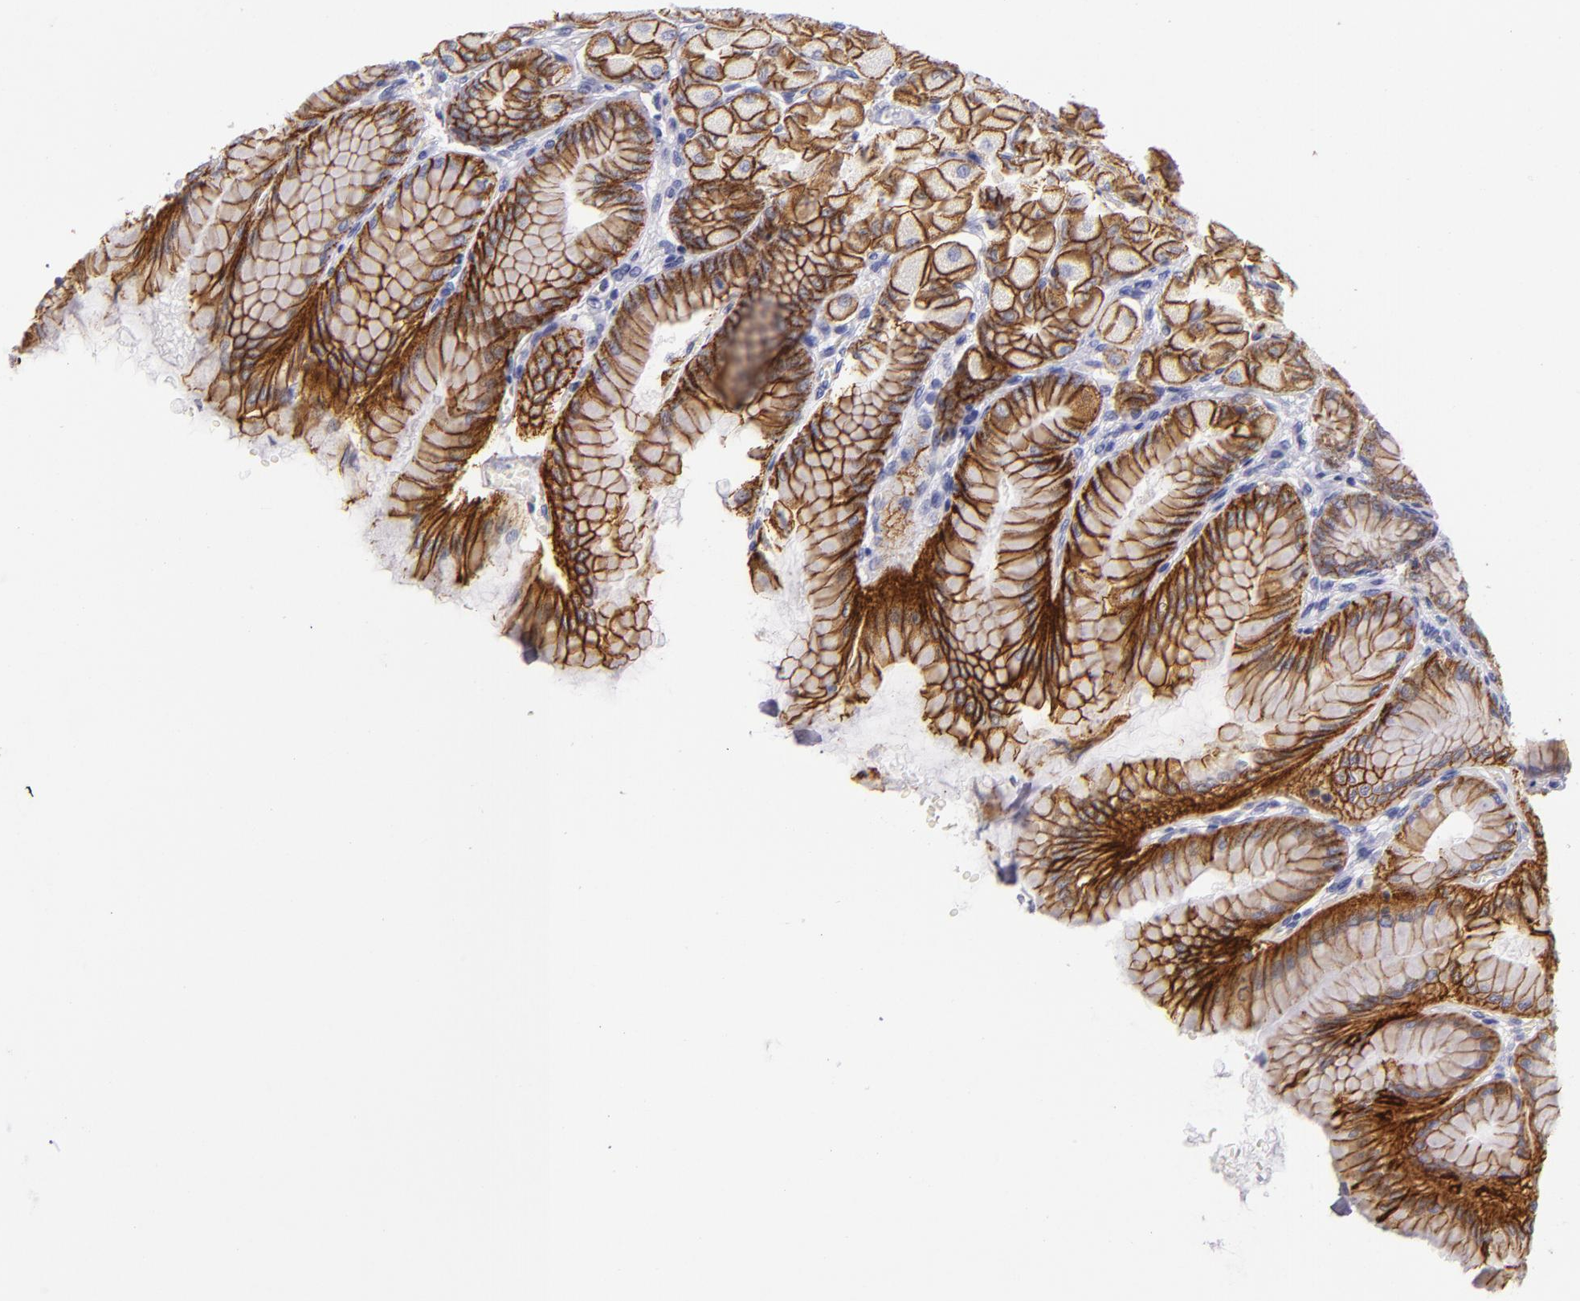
{"staining": {"intensity": "moderate", "quantity": ">75%", "location": "cytoplasmic/membranous"}, "tissue": "stomach", "cell_type": "Glandular cells", "image_type": "normal", "snomed": [{"axis": "morphology", "description": "Normal tissue, NOS"}, {"axis": "topography", "description": "Stomach, upper"}], "caption": "Stomach stained with a brown dye displays moderate cytoplasmic/membranous positive positivity in approximately >75% of glandular cells.", "gene": "CDH3", "patient": {"sex": "female", "age": 56}}